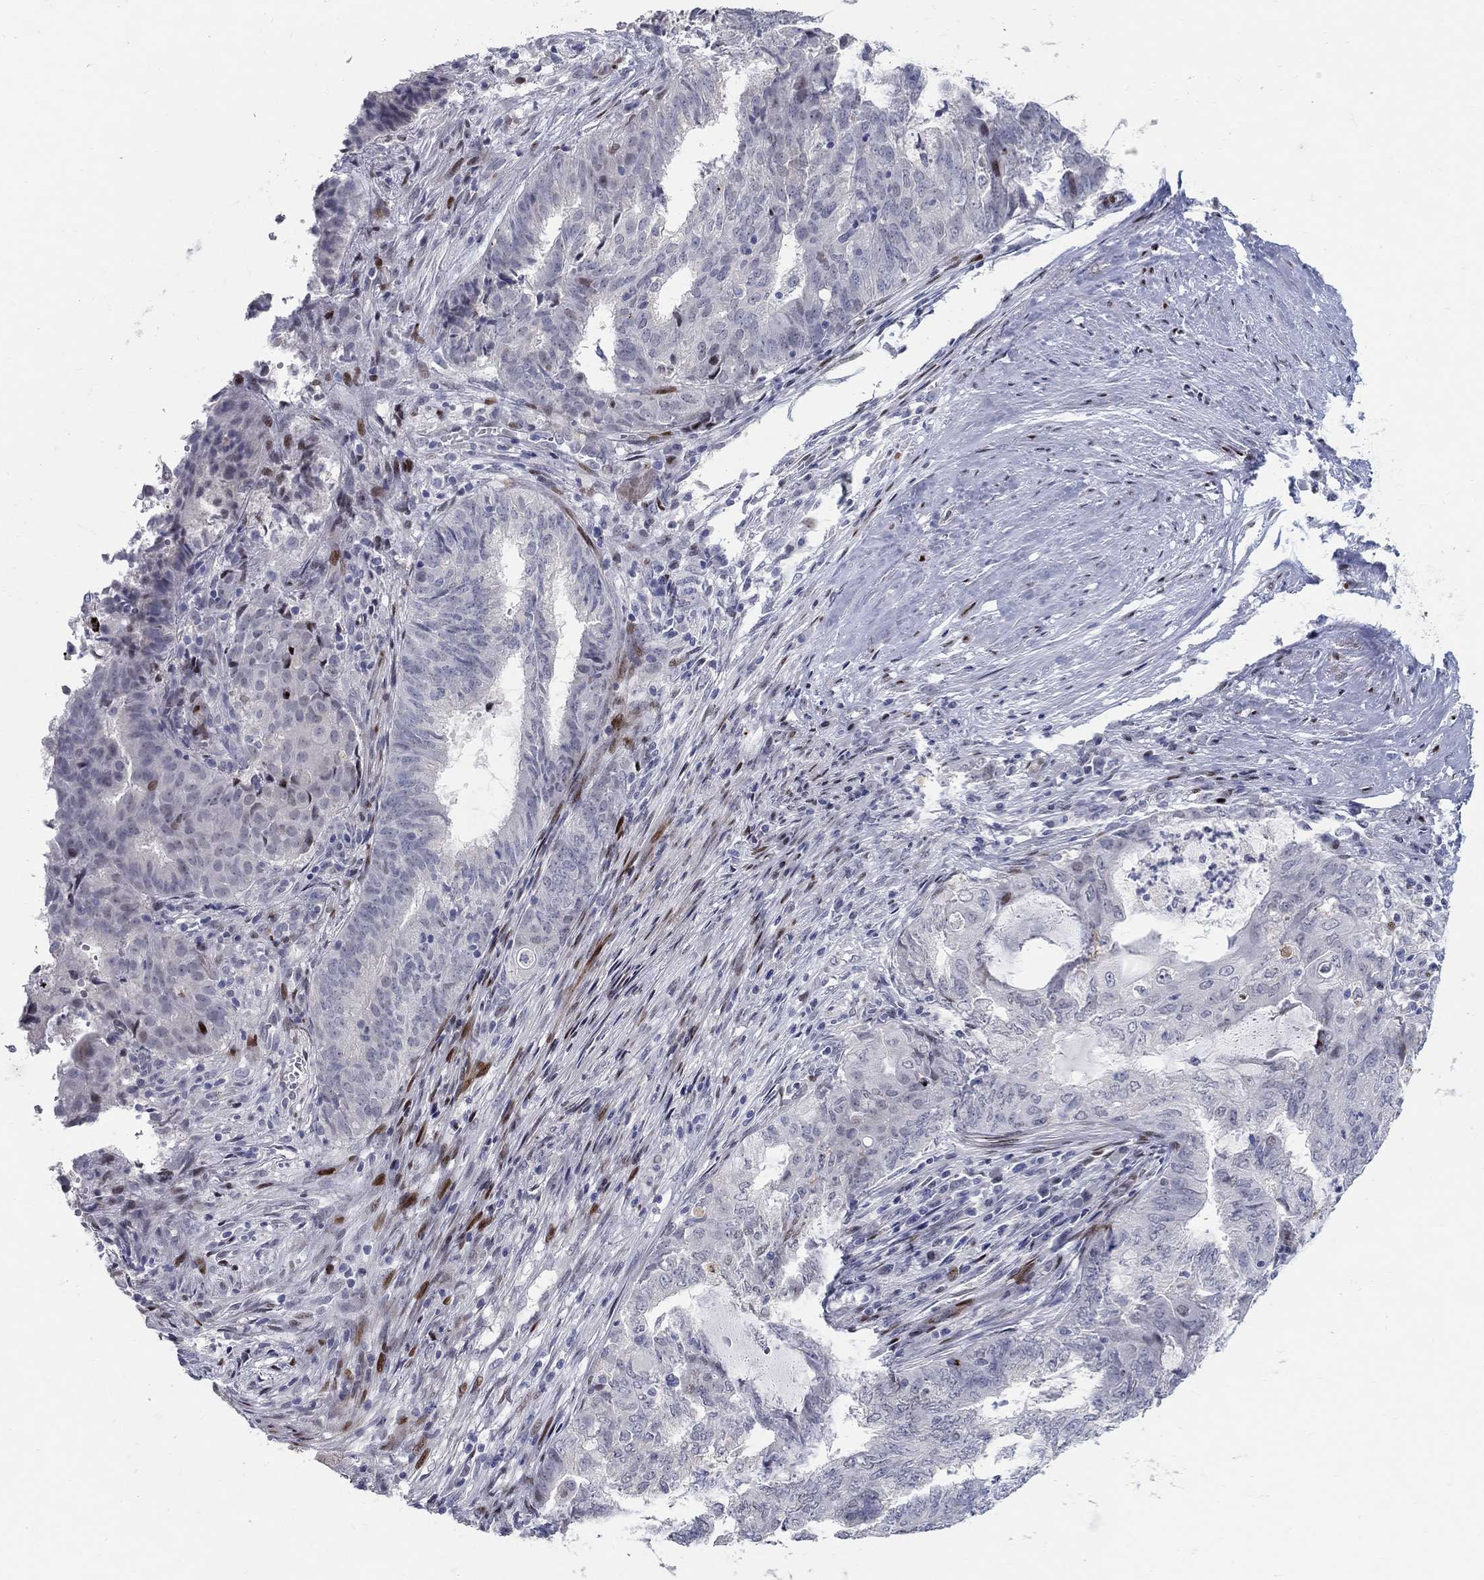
{"staining": {"intensity": "negative", "quantity": "none", "location": "none"}, "tissue": "endometrial cancer", "cell_type": "Tumor cells", "image_type": "cancer", "snomed": [{"axis": "morphology", "description": "Adenocarcinoma, NOS"}, {"axis": "topography", "description": "Endometrium"}], "caption": "IHC of endometrial adenocarcinoma reveals no expression in tumor cells.", "gene": "RAPGEF5", "patient": {"sex": "female", "age": 62}}